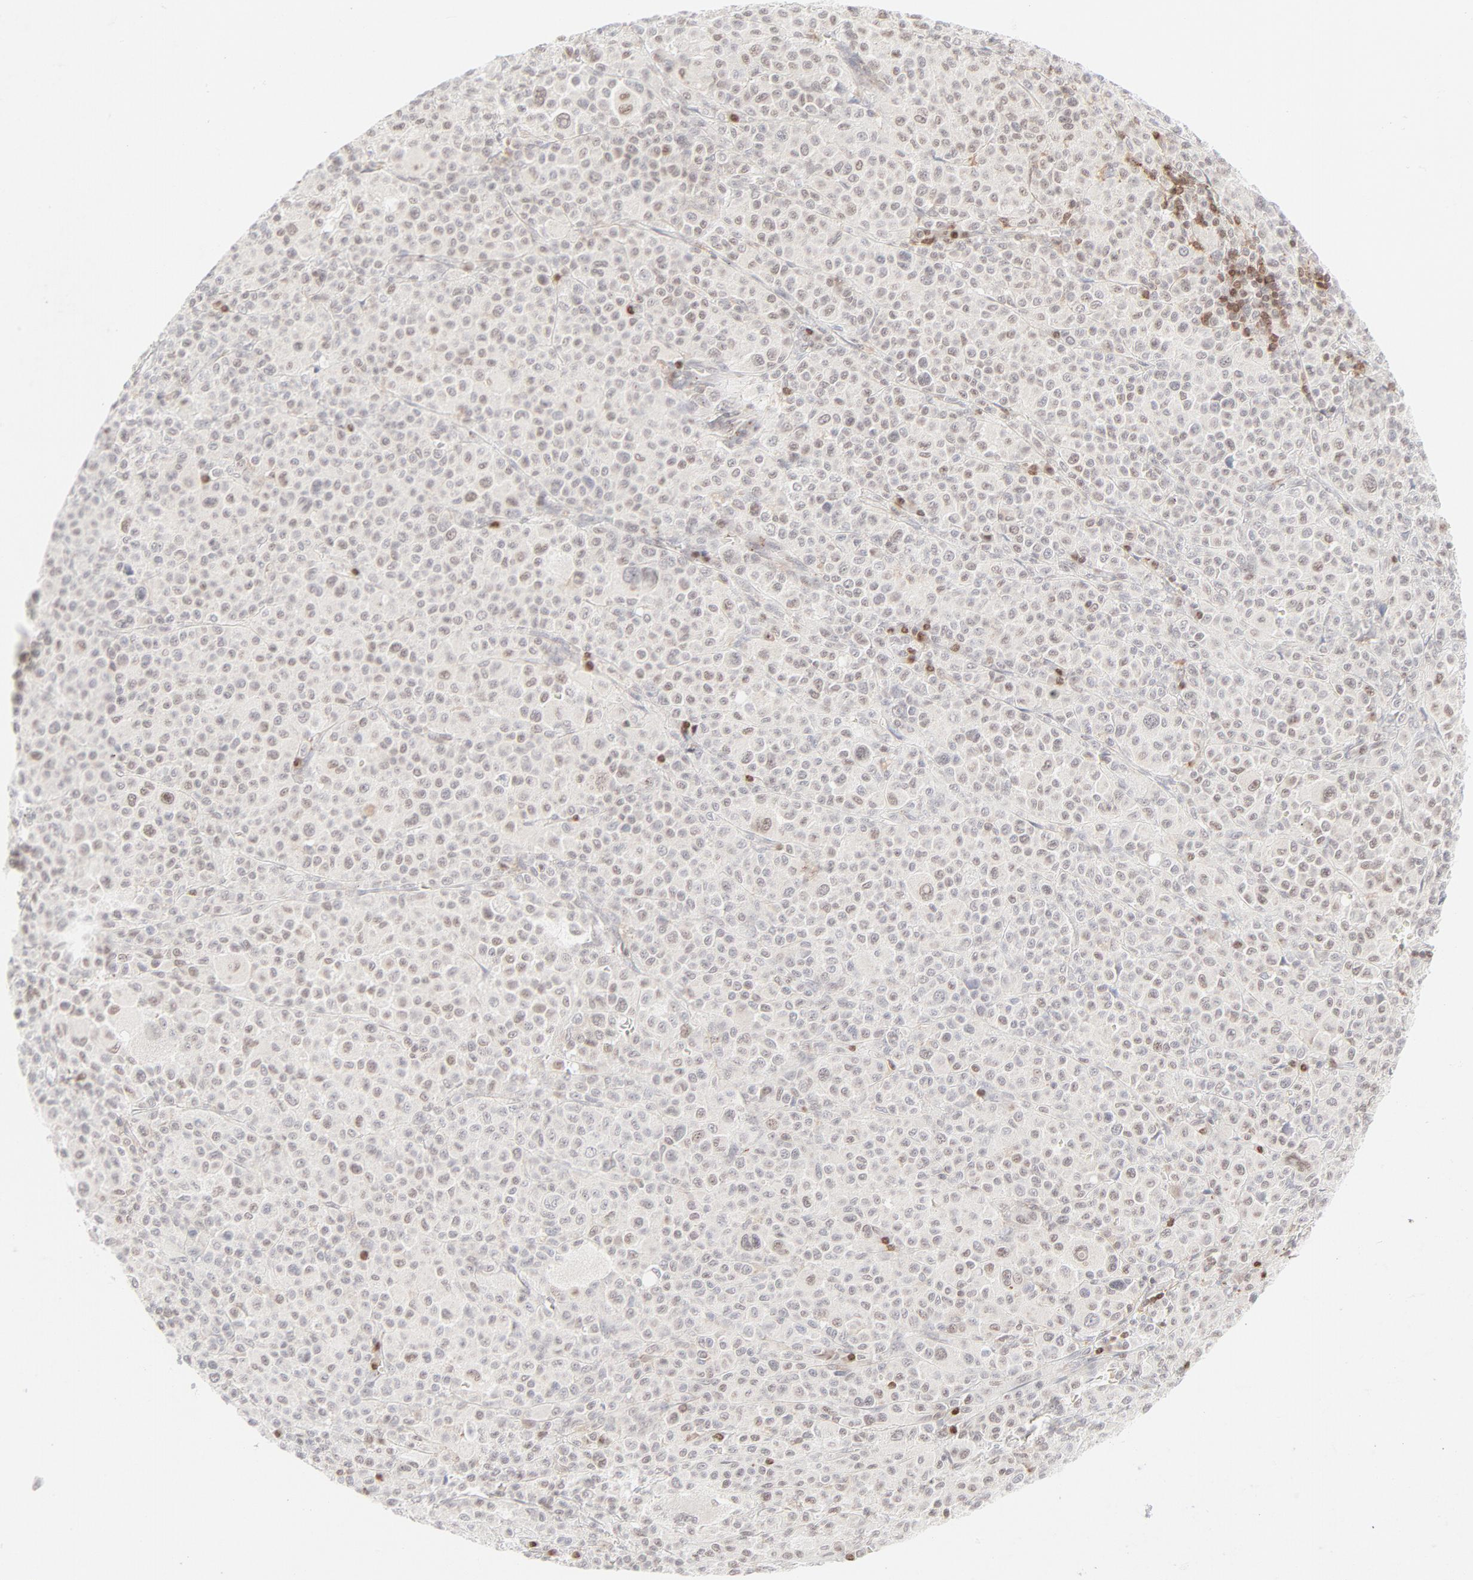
{"staining": {"intensity": "moderate", "quantity": "<25%", "location": "nuclear"}, "tissue": "melanoma", "cell_type": "Tumor cells", "image_type": "cancer", "snomed": [{"axis": "morphology", "description": "Malignant melanoma, Metastatic site"}, {"axis": "topography", "description": "Skin"}], "caption": "Immunohistochemistry (DAB) staining of human melanoma demonstrates moderate nuclear protein staining in about <25% of tumor cells. Using DAB (brown) and hematoxylin (blue) stains, captured at high magnification using brightfield microscopy.", "gene": "PRKCB", "patient": {"sex": "female", "age": 74}}